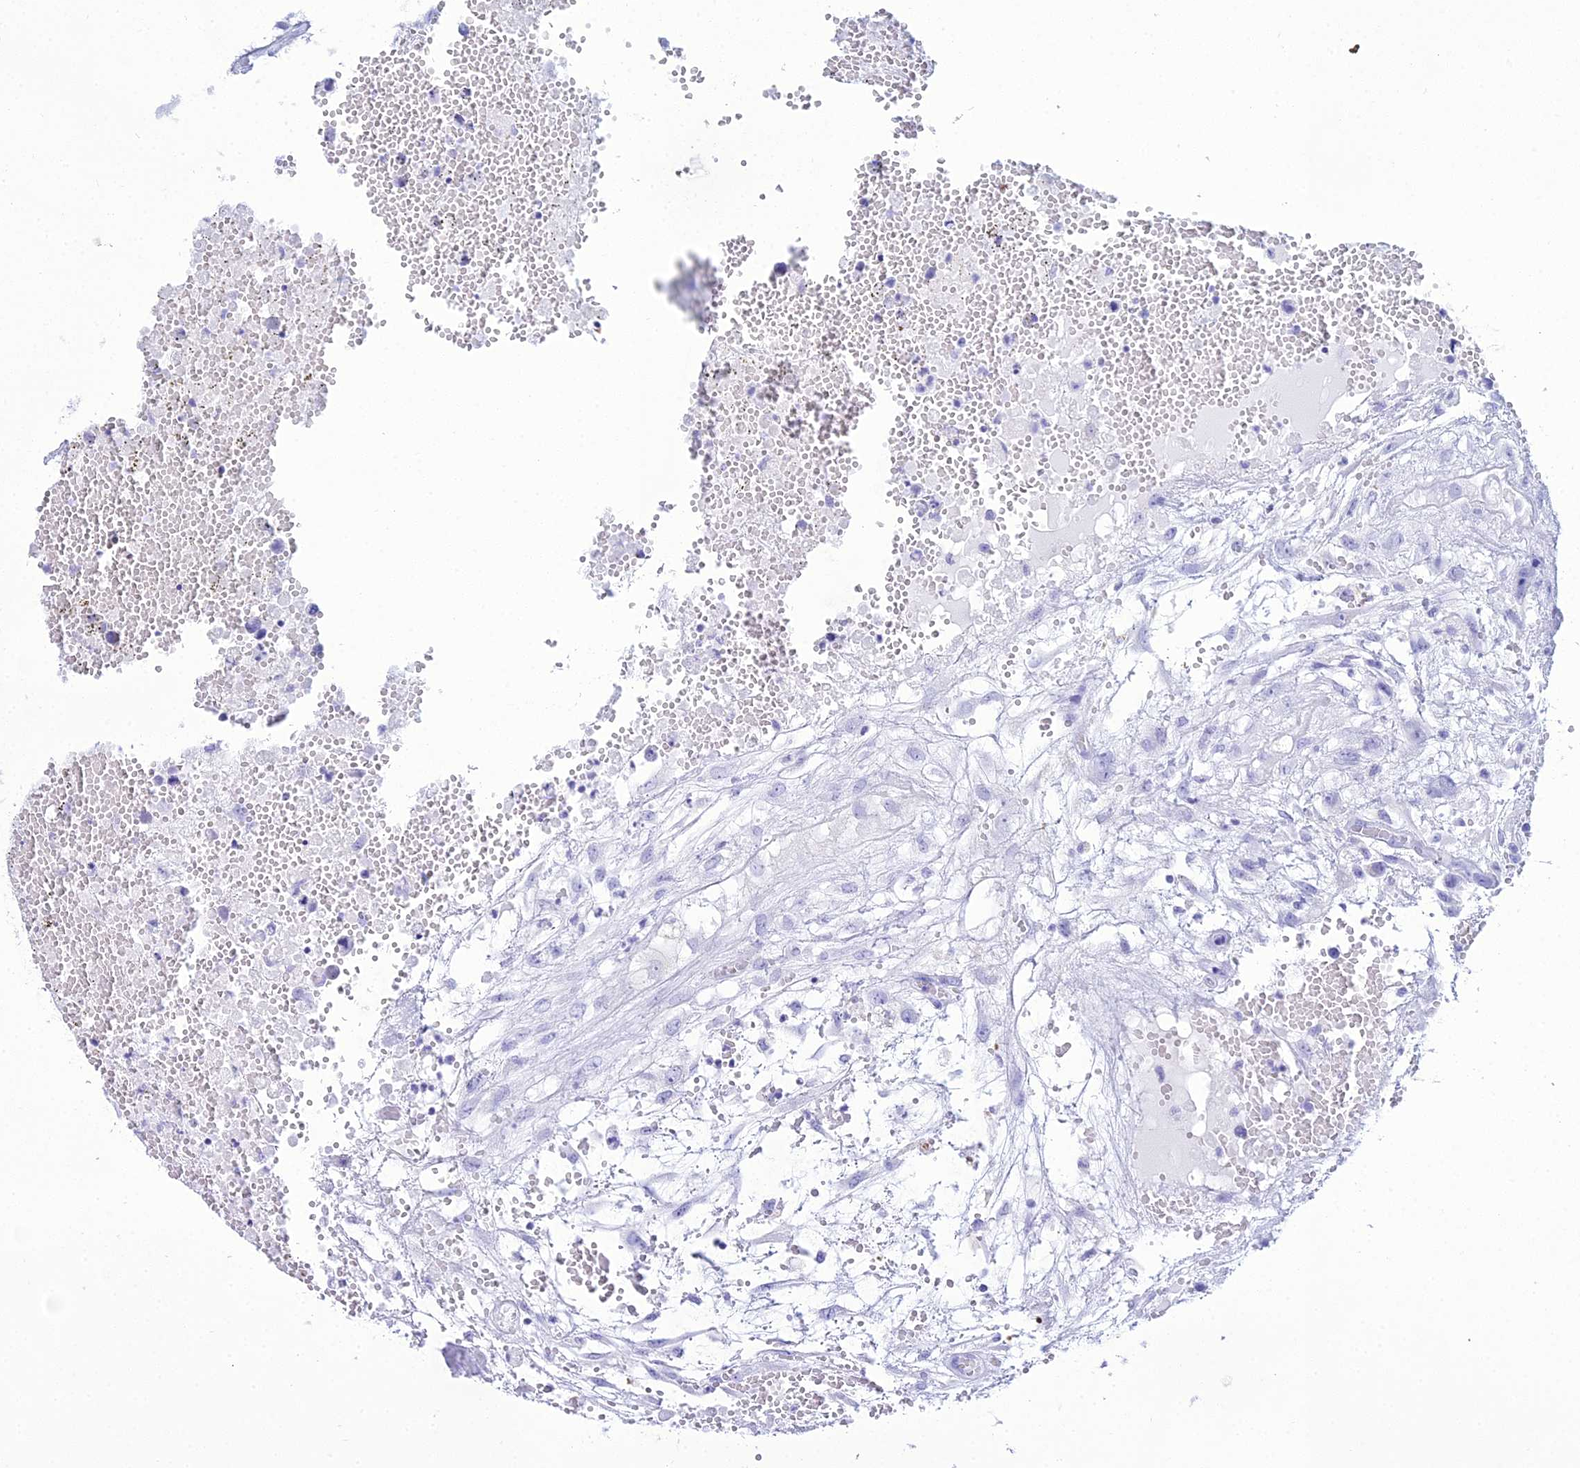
{"staining": {"intensity": "negative", "quantity": "none", "location": "none"}, "tissue": "testis cancer", "cell_type": "Tumor cells", "image_type": "cancer", "snomed": [{"axis": "morphology", "description": "Carcinoma, Embryonal, NOS"}, {"axis": "topography", "description": "Testis"}], "caption": "This is an immunohistochemistry micrograph of testis cancer. There is no positivity in tumor cells.", "gene": "ZNF442", "patient": {"sex": "male", "age": 25}}